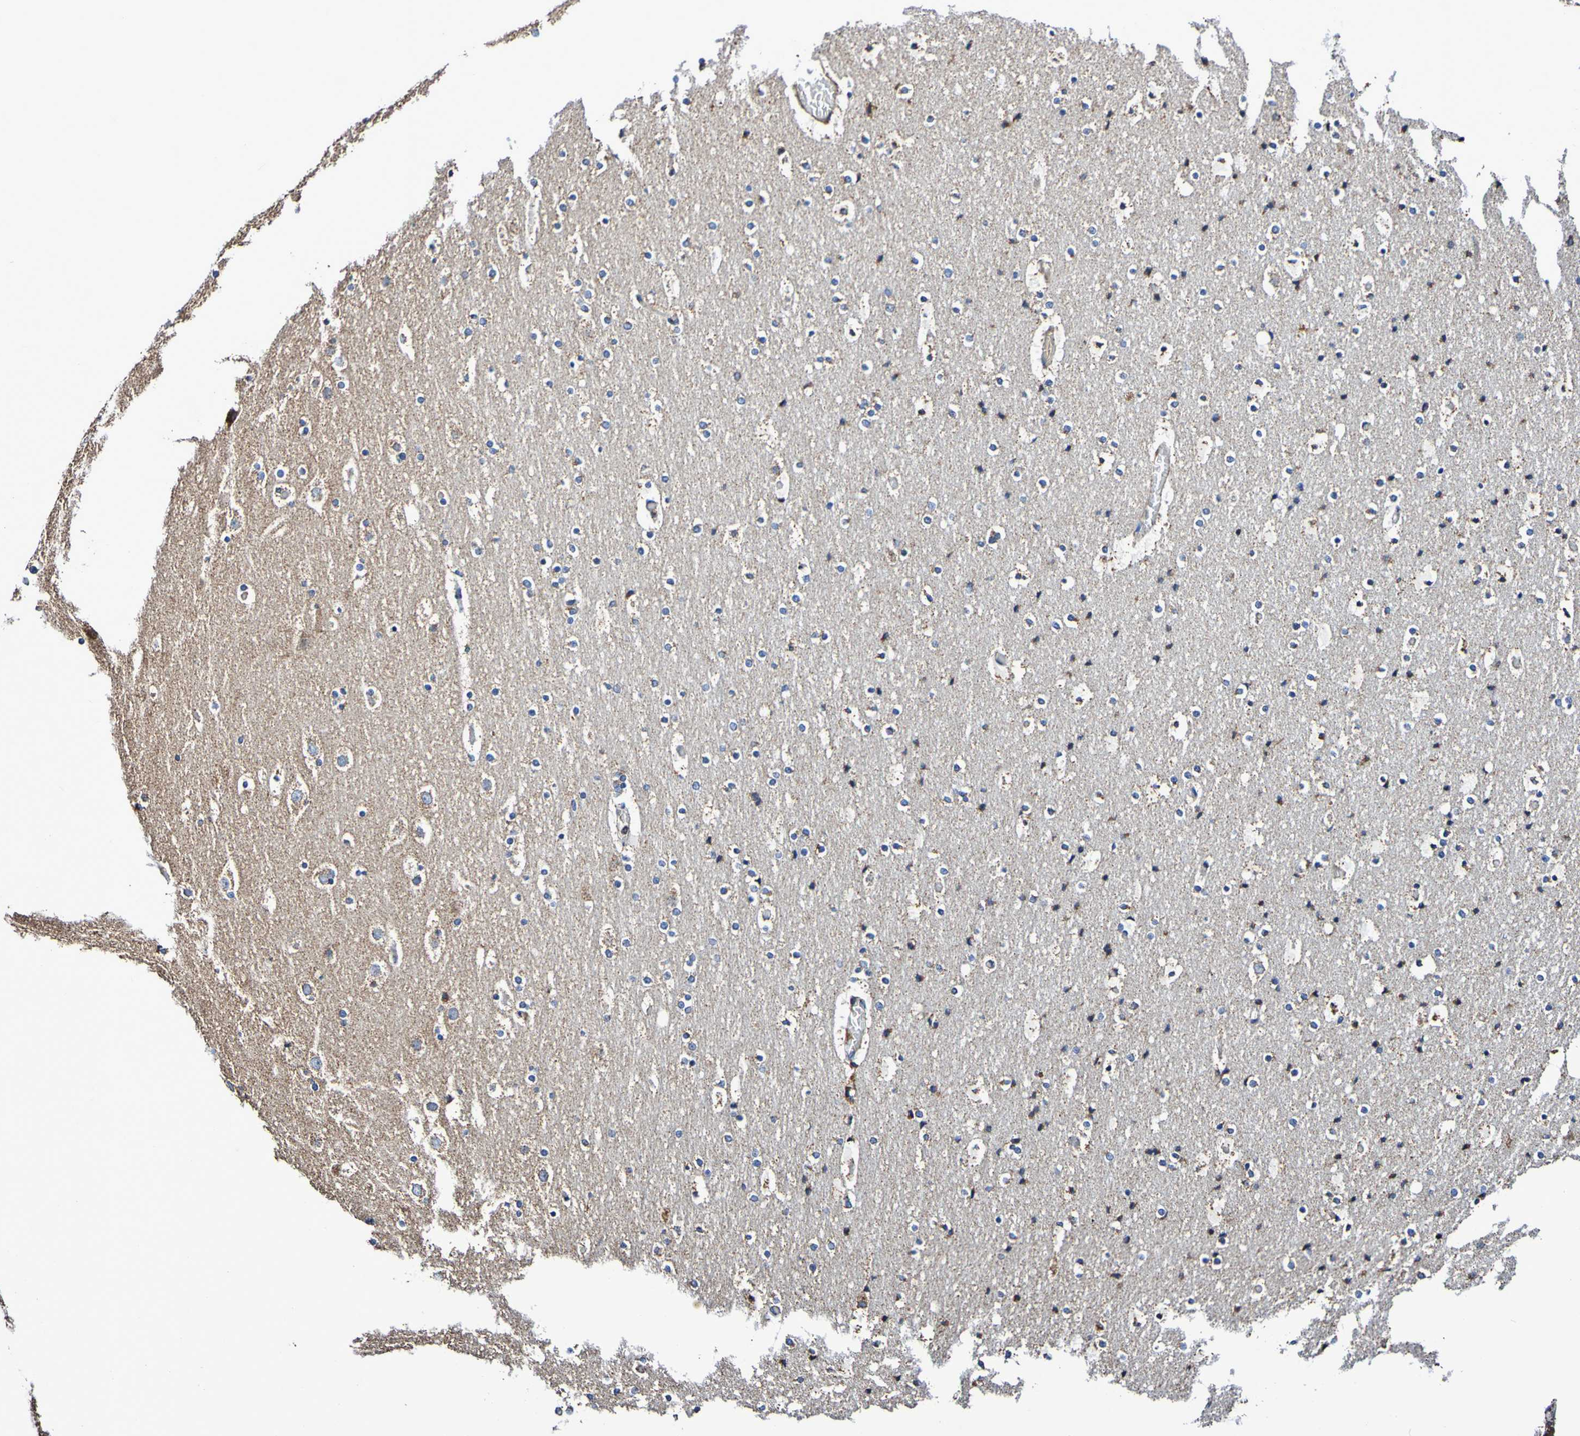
{"staining": {"intensity": "weak", "quantity": "25%-75%", "location": "cytoplasmic/membranous"}, "tissue": "cerebral cortex", "cell_type": "Endothelial cells", "image_type": "normal", "snomed": [{"axis": "morphology", "description": "Normal tissue, NOS"}, {"axis": "topography", "description": "Cerebral cortex"}], "caption": "The photomicrograph demonstrates staining of normal cerebral cortex, revealing weak cytoplasmic/membranous protein staining (brown color) within endothelial cells.", "gene": "IL18R1", "patient": {"sex": "male", "age": 57}}